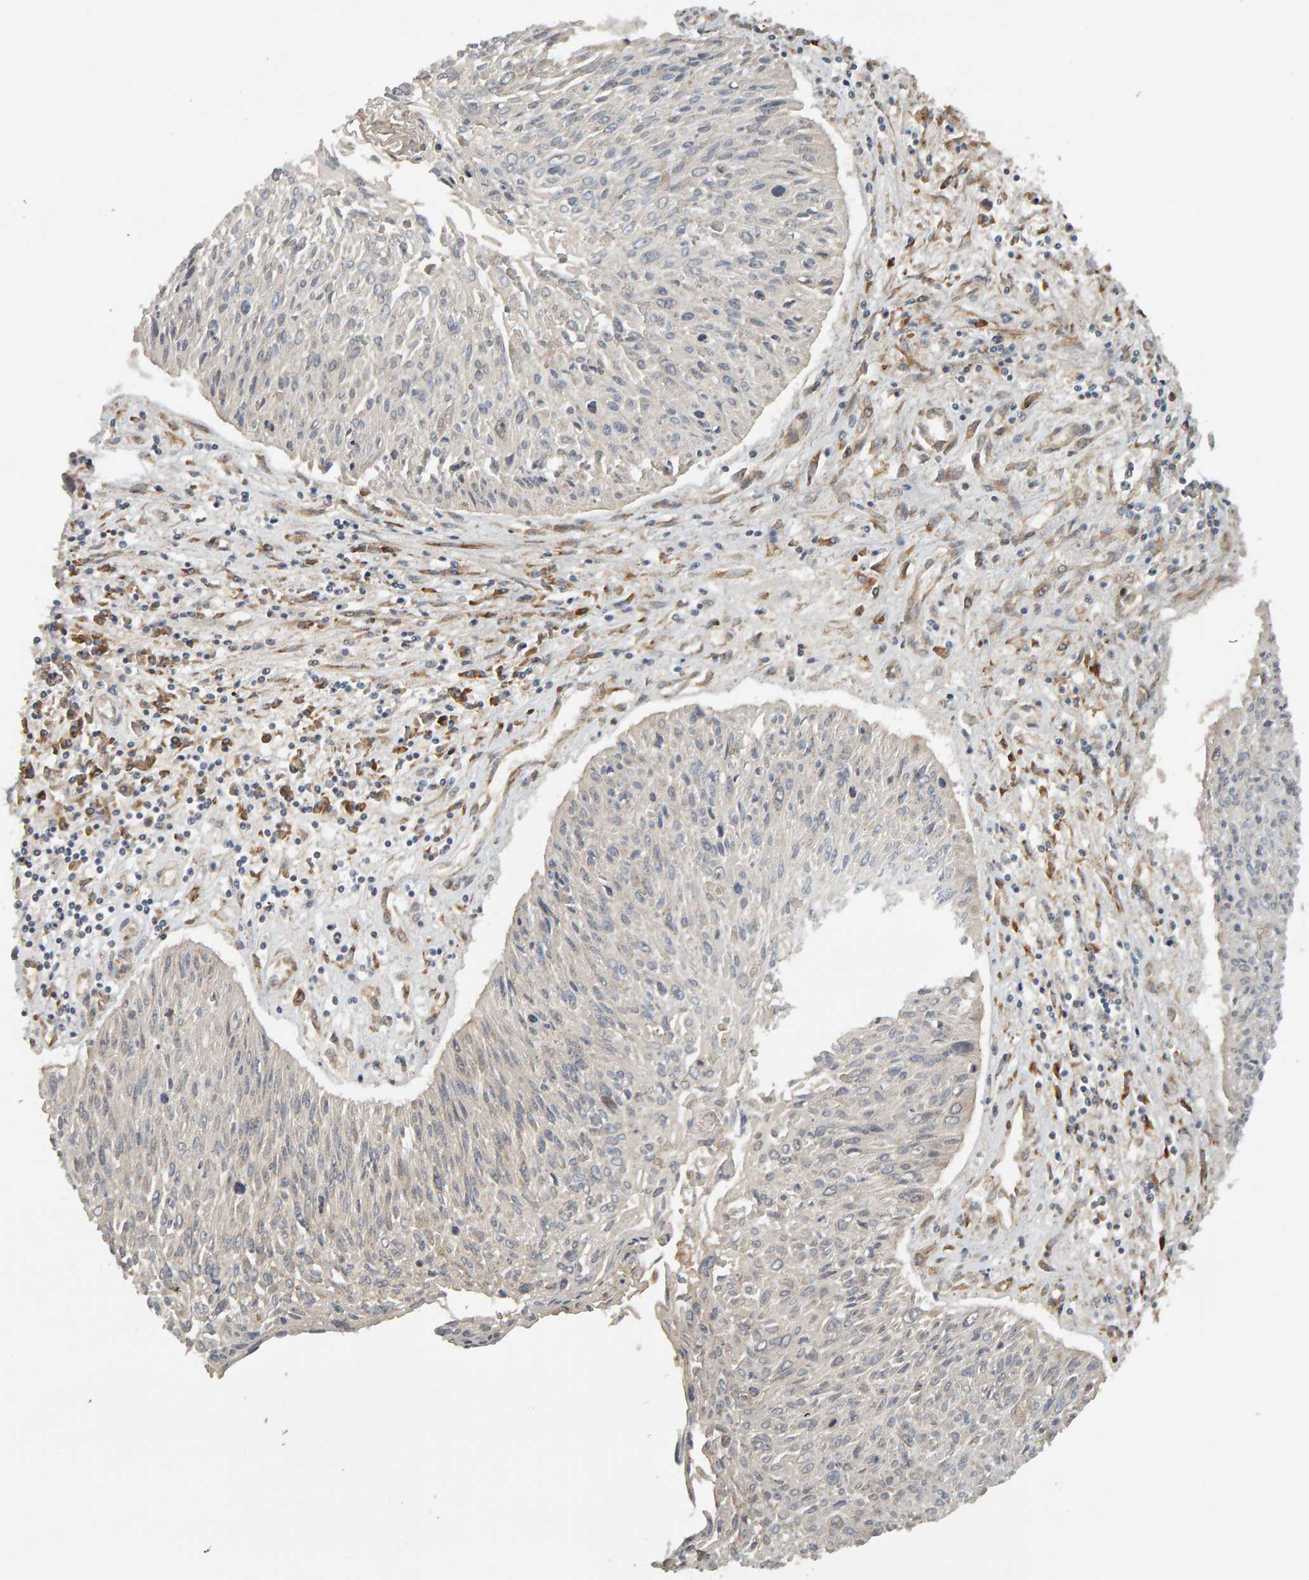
{"staining": {"intensity": "weak", "quantity": "25%-75%", "location": "cytoplasmic/membranous"}, "tissue": "cervical cancer", "cell_type": "Tumor cells", "image_type": "cancer", "snomed": [{"axis": "morphology", "description": "Squamous cell carcinoma, NOS"}, {"axis": "topography", "description": "Cervix"}], "caption": "Cervical squamous cell carcinoma tissue shows weak cytoplasmic/membranous positivity in about 25%-75% of tumor cells, visualized by immunohistochemistry. The protein is shown in brown color, while the nuclei are stained blue.", "gene": "ZFAND1", "patient": {"sex": "female", "age": 51}}